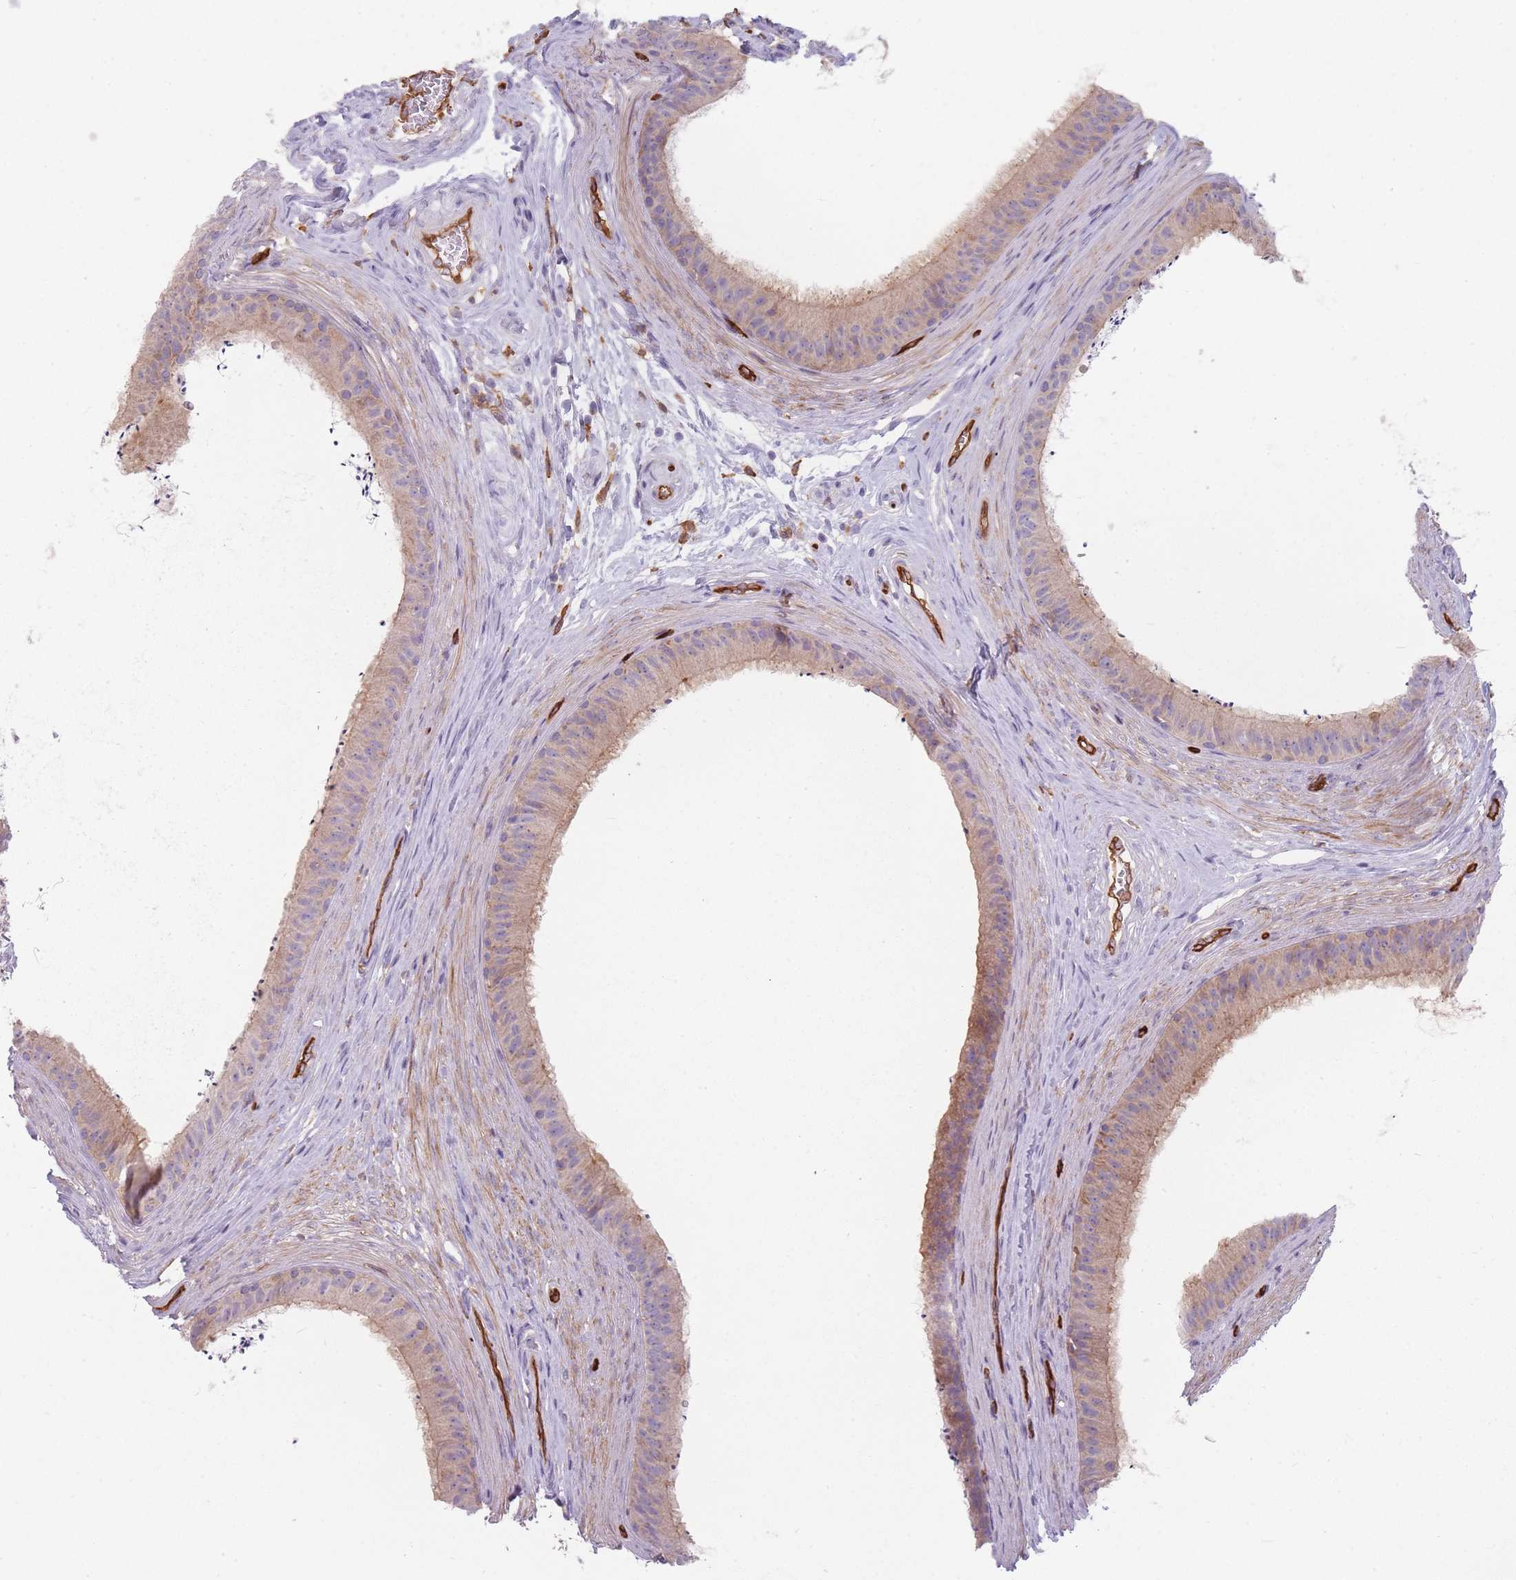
{"staining": {"intensity": "moderate", "quantity": "25%-75%", "location": "cytoplasmic/membranous"}, "tissue": "epididymis", "cell_type": "Glandular cells", "image_type": "normal", "snomed": [{"axis": "morphology", "description": "Normal tissue, NOS"}, {"axis": "topography", "description": "Testis"}, {"axis": "topography", "description": "Epididymis"}], "caption": "Protein expression analysis of benign epididymis shows moderate cytoplasmic/membranous staining in about 25%-75% of glandular cells.", "gene": "CD300LF", "patient": {"sex": "male", "age": 41}}